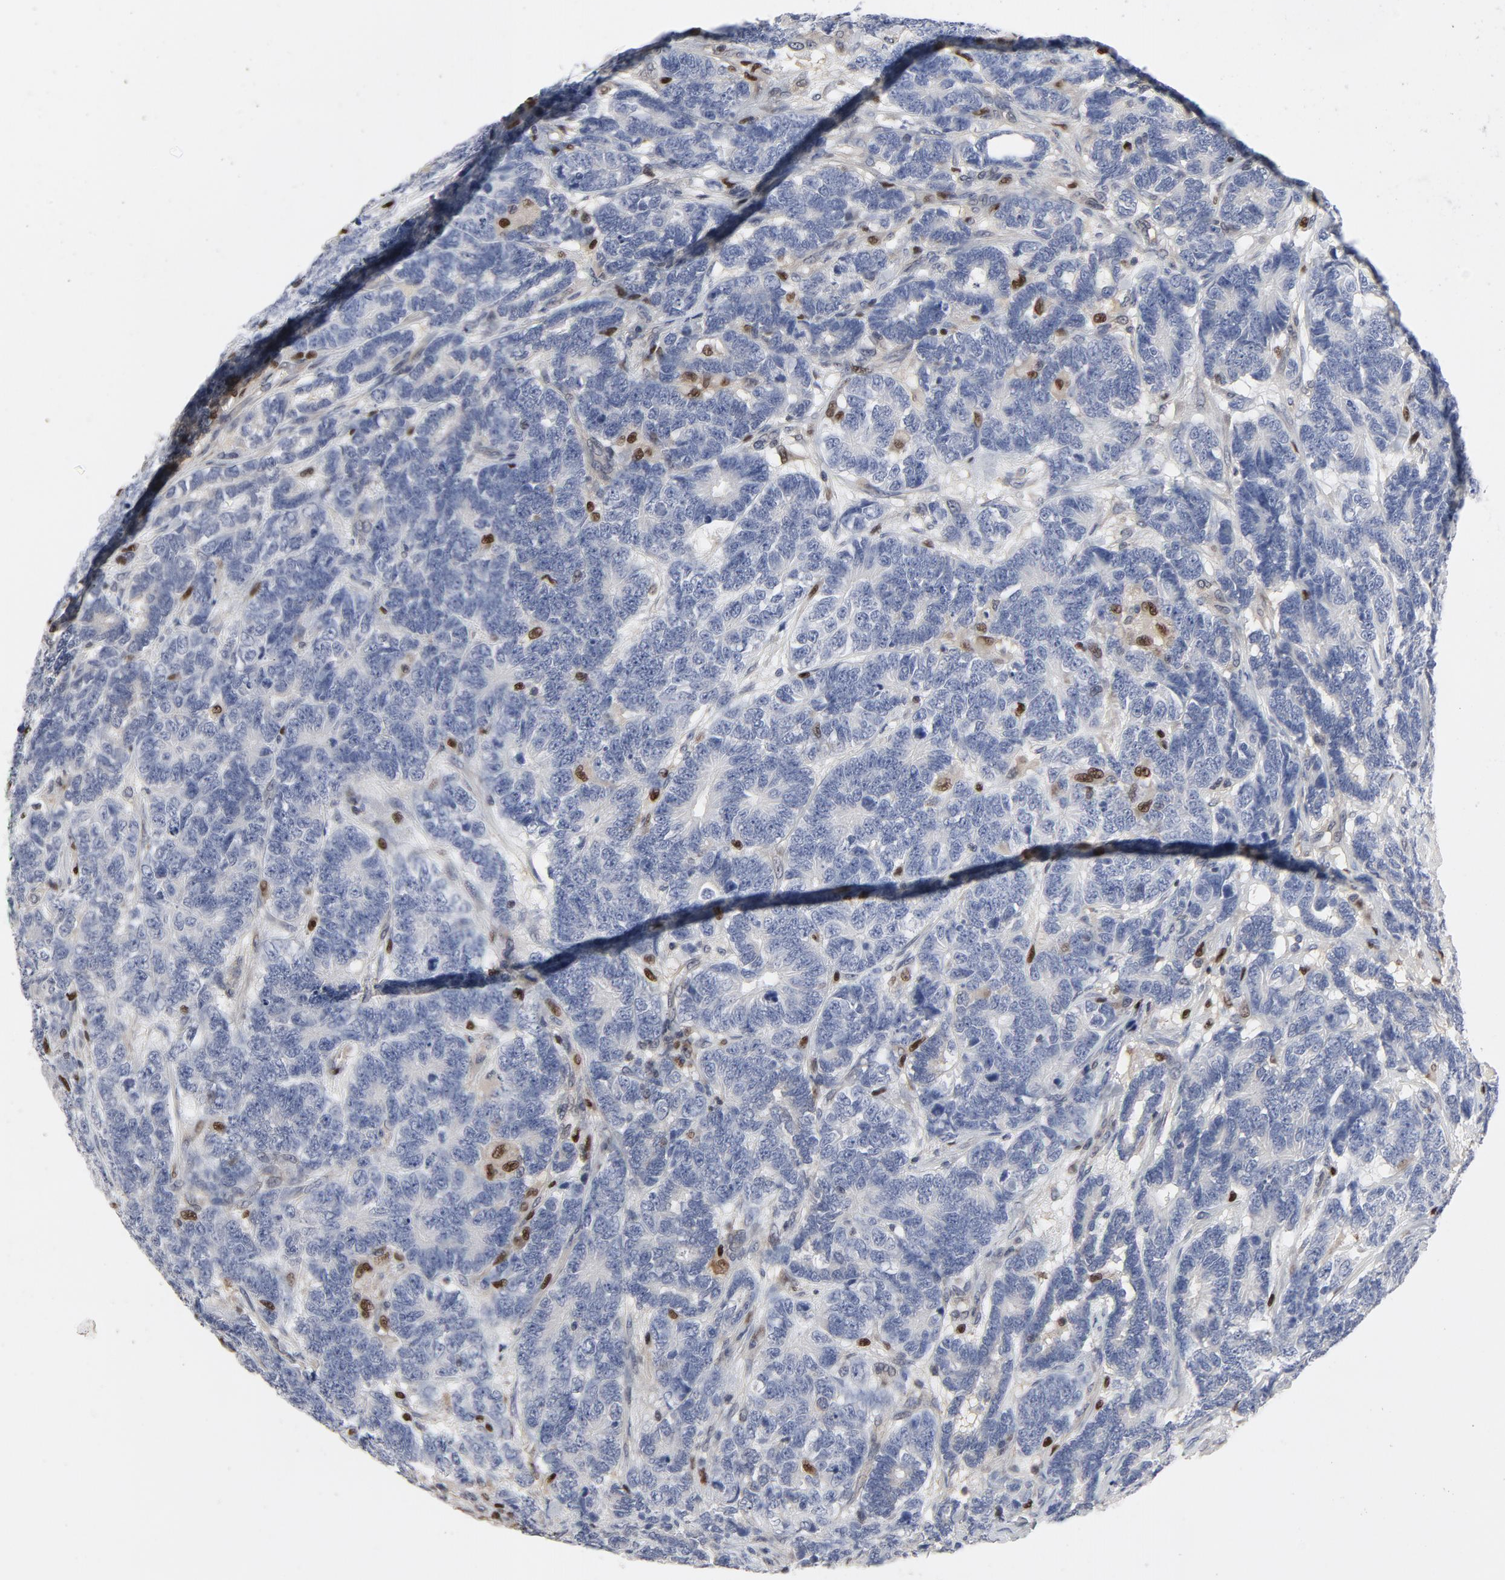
{"staining": {"intensity": "negative", "quantity": "none", "location": "none"}, "tissue": "testis cancer", "cell_type": "Tumor cells", "image_type": "cancer", "snomed": [{"axis": "morphology", "description": "Carcinoma, Embryonal, NOS"}, {"axis": "topography", "description": "Testis"}], "caption": "Micrograph shows no significant protein staining in tumor cells of testis cancer (embryonal carcinoma).", "gene": "NFKB1", "patient": {"sex": "male", "age": 26}}